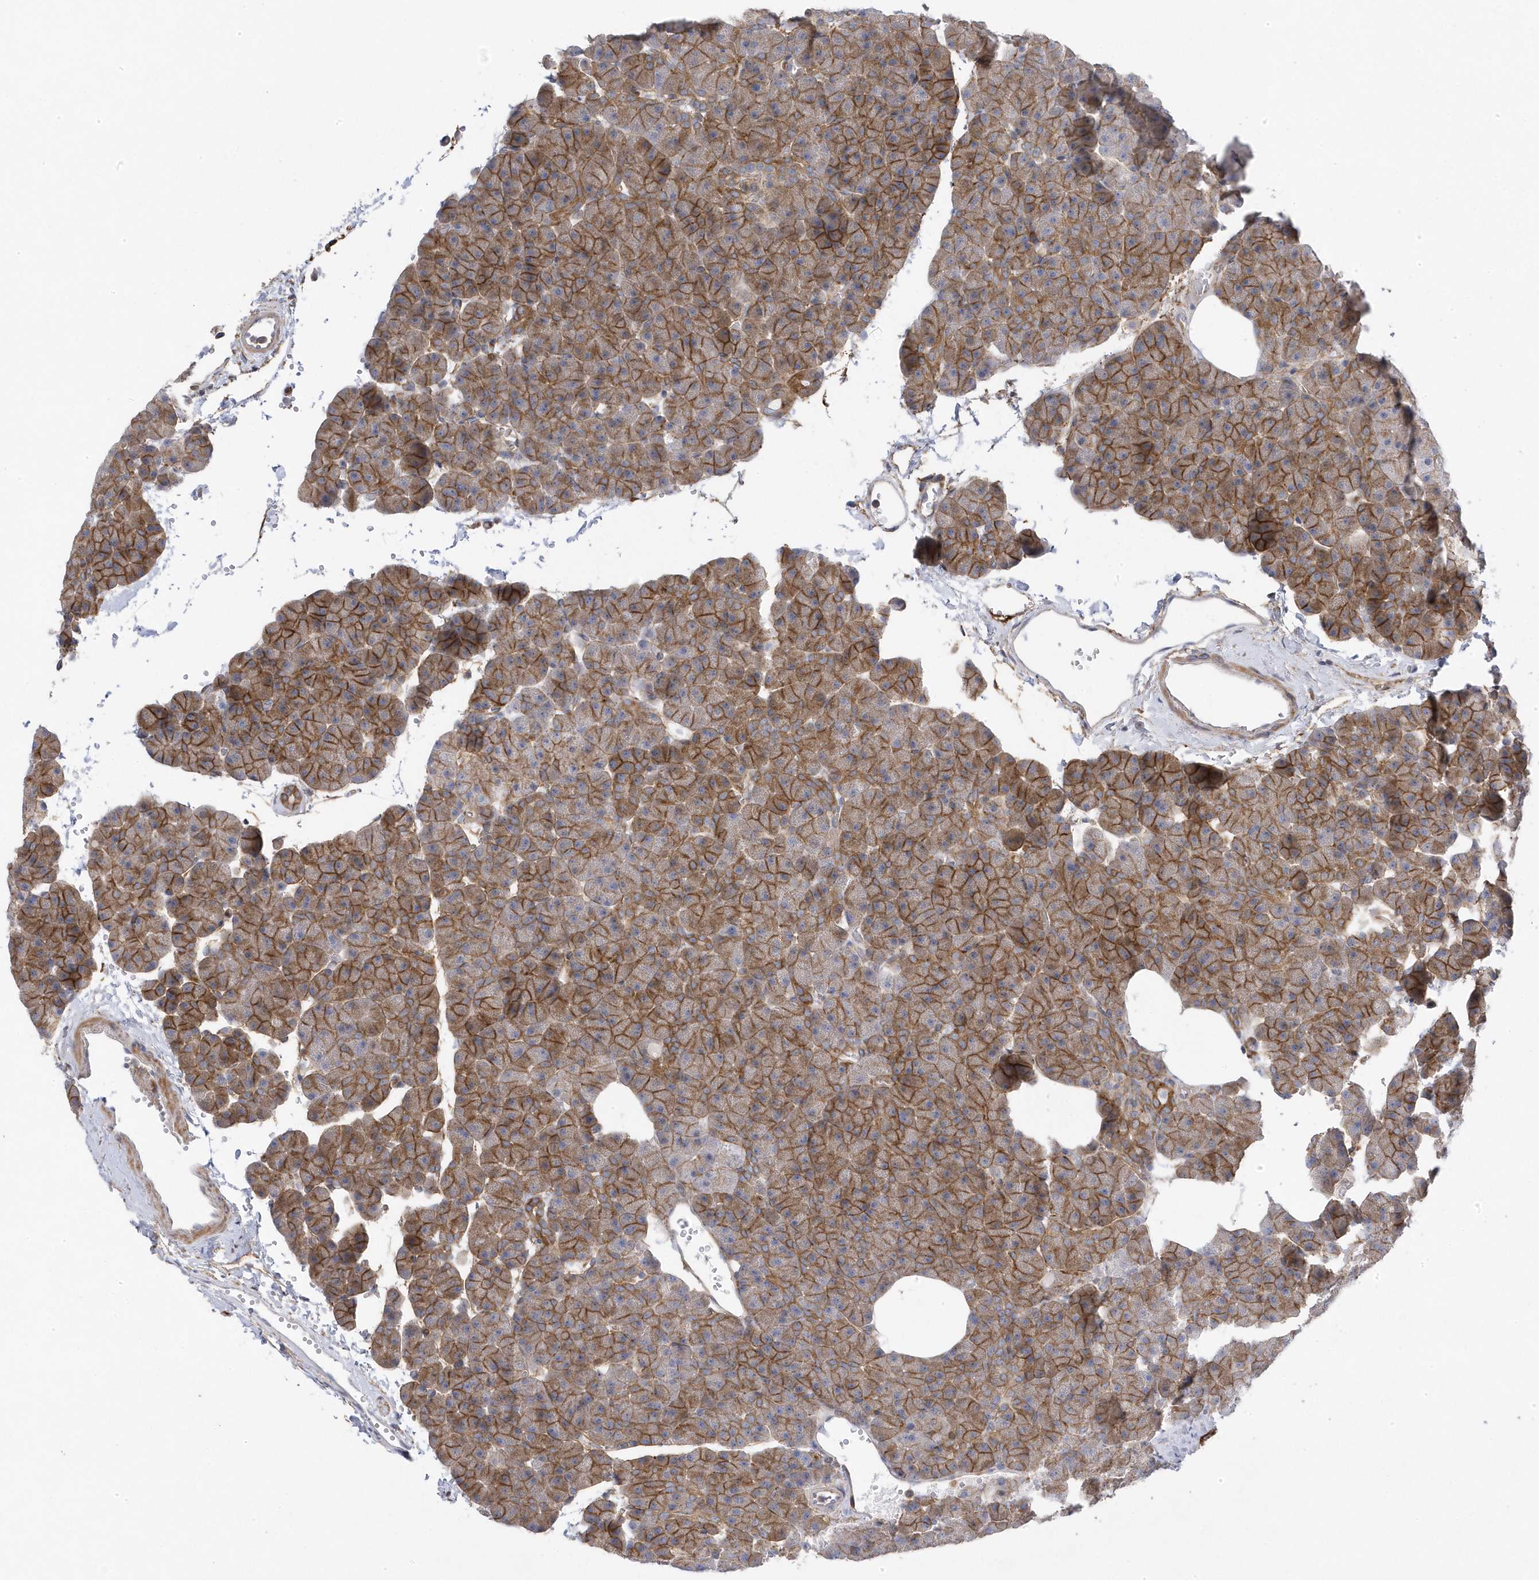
{"staining": {"intensity": "strong", "quantity": "25%-75%", "location": "cytoplasmic/membranous"}, "tissue": "pancreas", "cell_type": "Exocrine glandular cells", "image_type": "normal", "snomed": [{"axis": "morphology", "description": "Normal tissue, NOS"}, {"axis": "morphology", "description": "Carcinoid, malignant, NOS"}, {"axis": "topography", "description": "Pancreas"}], "caption": "This is a histology image of IHC staining of unremarkable pancreas, which shows strong expression in the cytoplasmic/membranous of exocrine glandular cells.", "gene": "ANAPC1", "patient": {"sex": "female", "age": 35}}